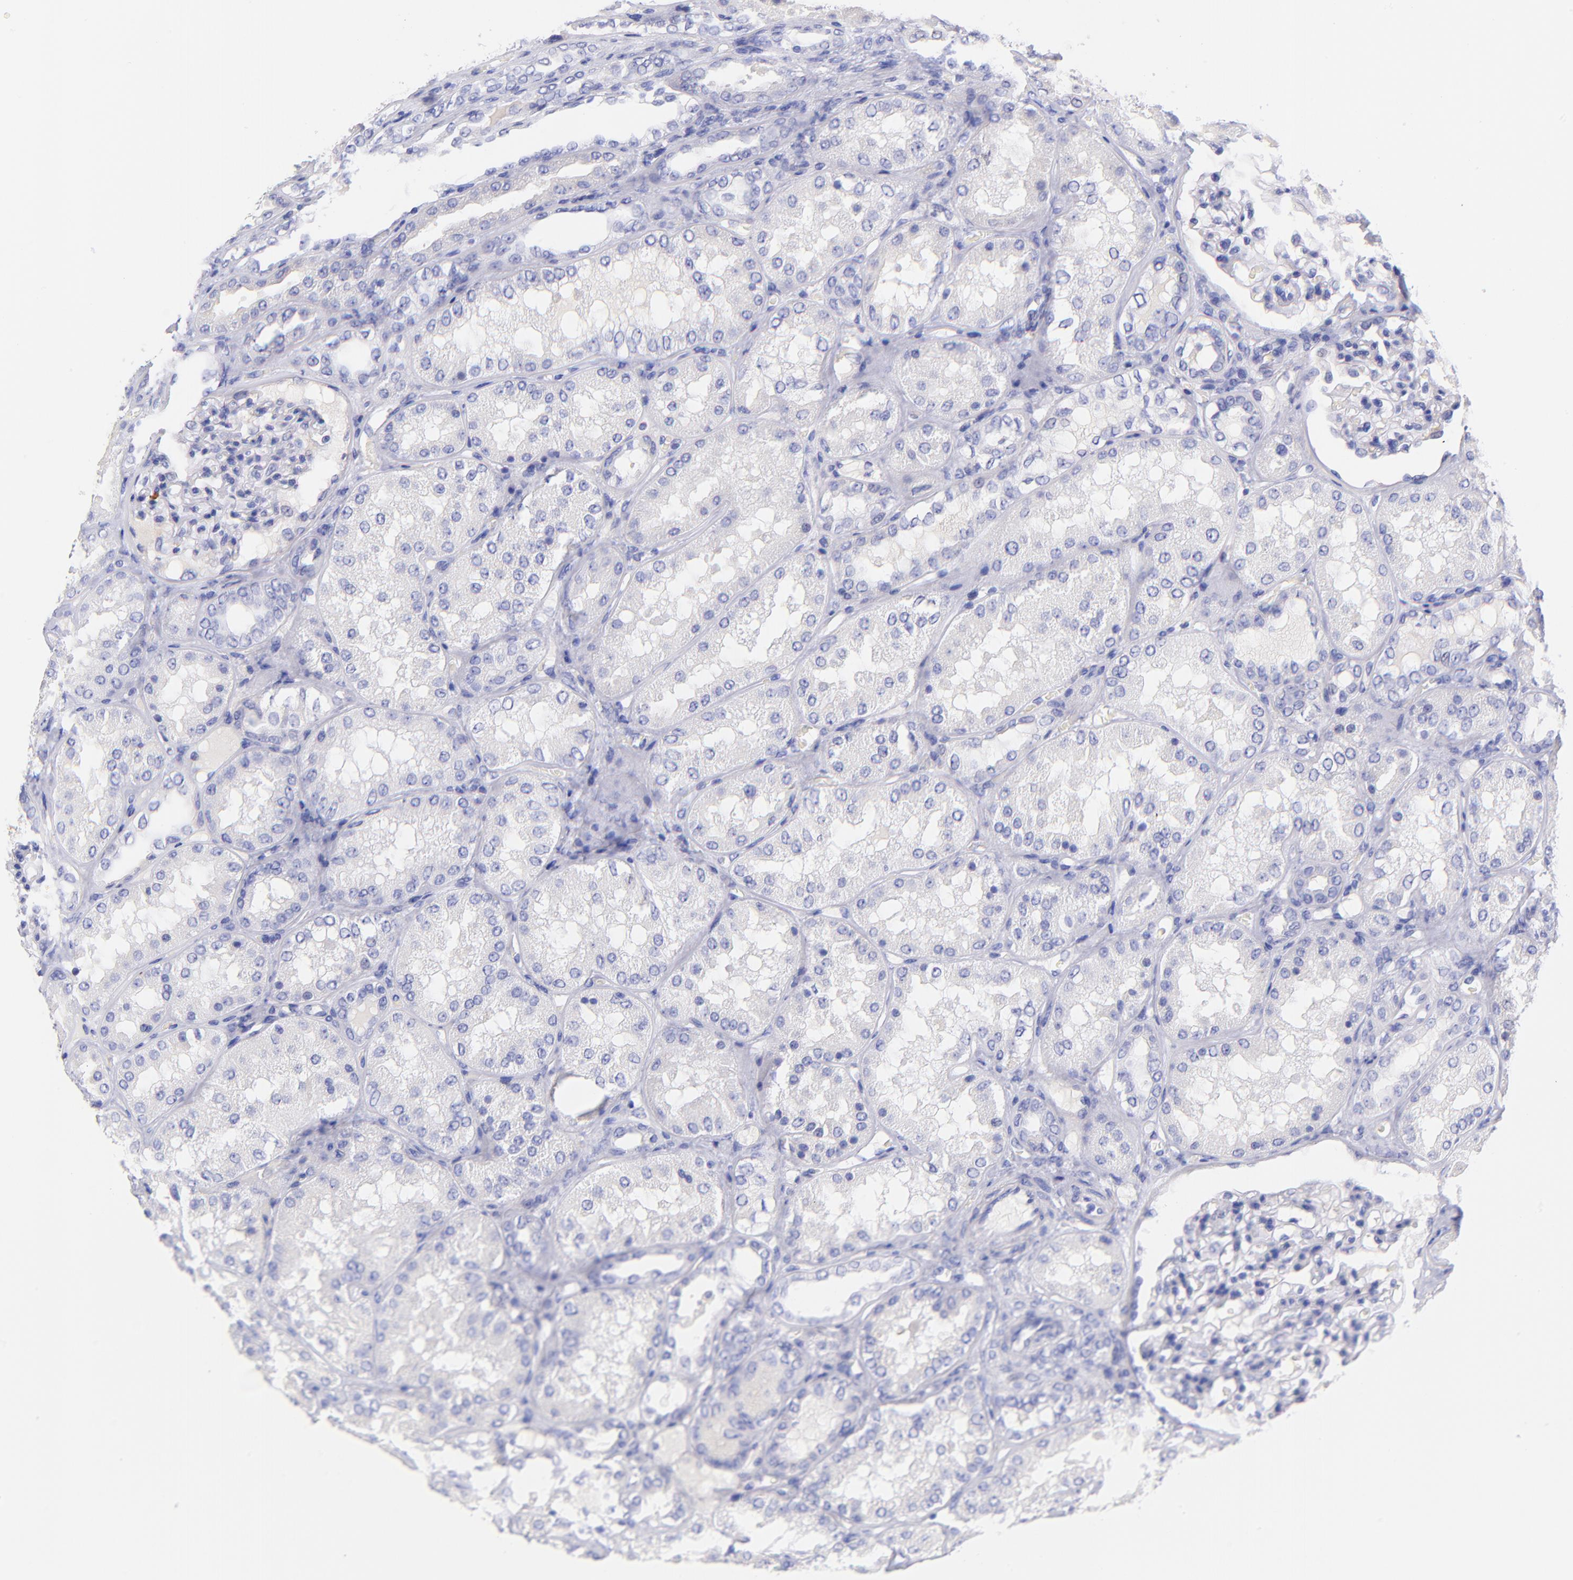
{"staining": {"intensity": "negative", "quantity": "none", "location": "none"}, "tissue": "kidney", "cell_type": "Cells in glomeruli", "image_type": "normal", "snomed": [{"axis": "morphology", "description": "Normal tissue, NOS"}, {"axis": "topography", "description": "Kidney"}], "caption": "The histopathology image shows no staining of cells in glomeruli in benign kidney. (DAB immunohistochemistry visualized using brightfield microscopy, high magnification).", "gene": "RAB3B", "patient": {"sex": "female", "age": 56}}